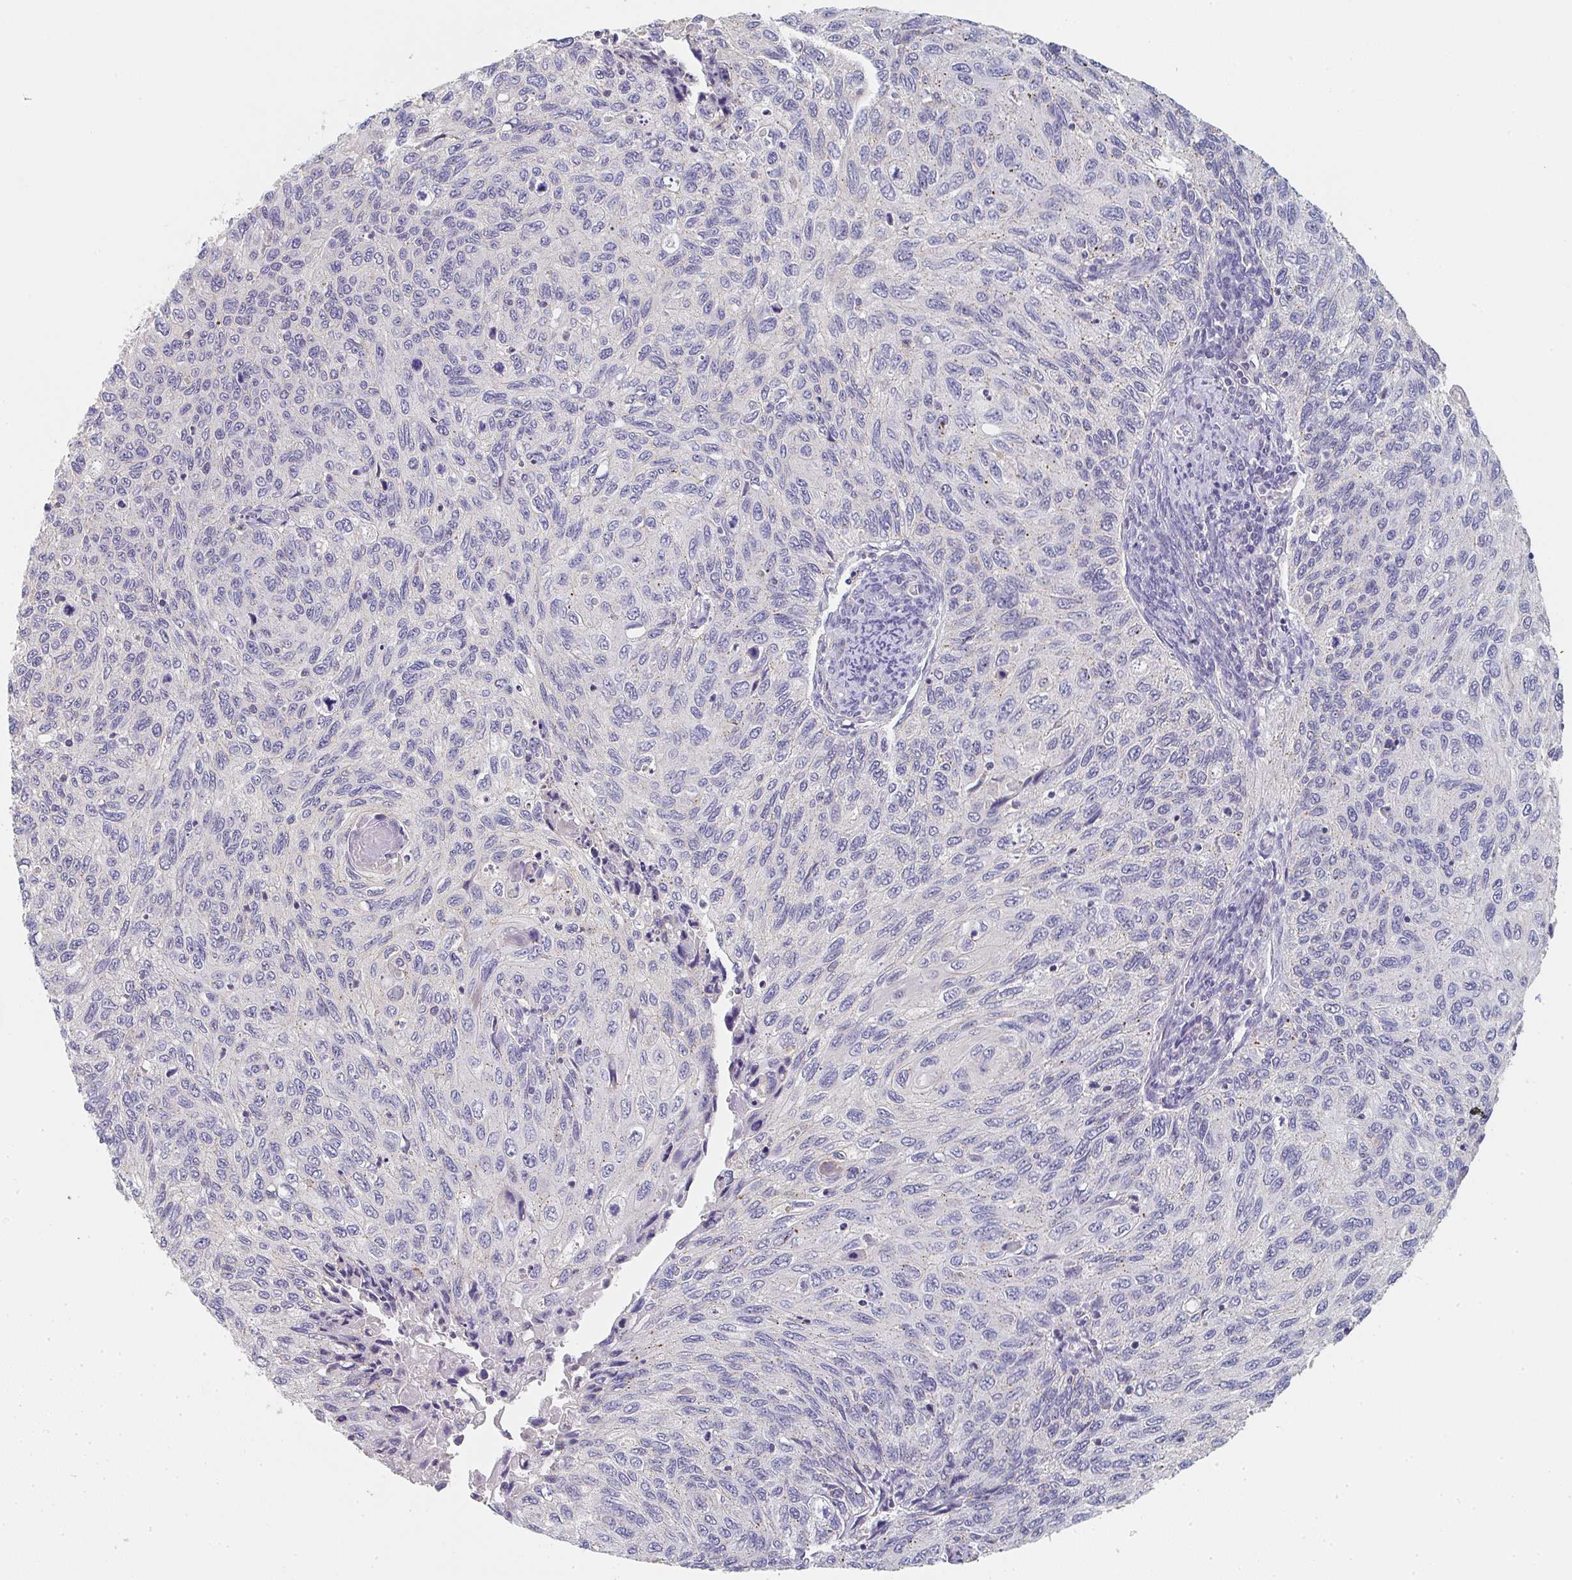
{"staining": {"intensity": "negative", "quantity": "none", "location": "none"}, "tissue": "cervical cancer", "cell_type": "Tumor cells", "image_type": "cancer", "snomed": [{"axis": "morphology", "description": "Squamous cell carcinoma, NOS"}, {"axis": "topography", "description": "Cervix"}], "caption": "There is no significant staining in tumor cells of cervical cancer (squamous cell carcinoma). (DAB immunohistochemistry (IHC) with hematoxylin counter stain).", "gene": "CHMP5", "patient": {"sex": "female", "age": 70}}